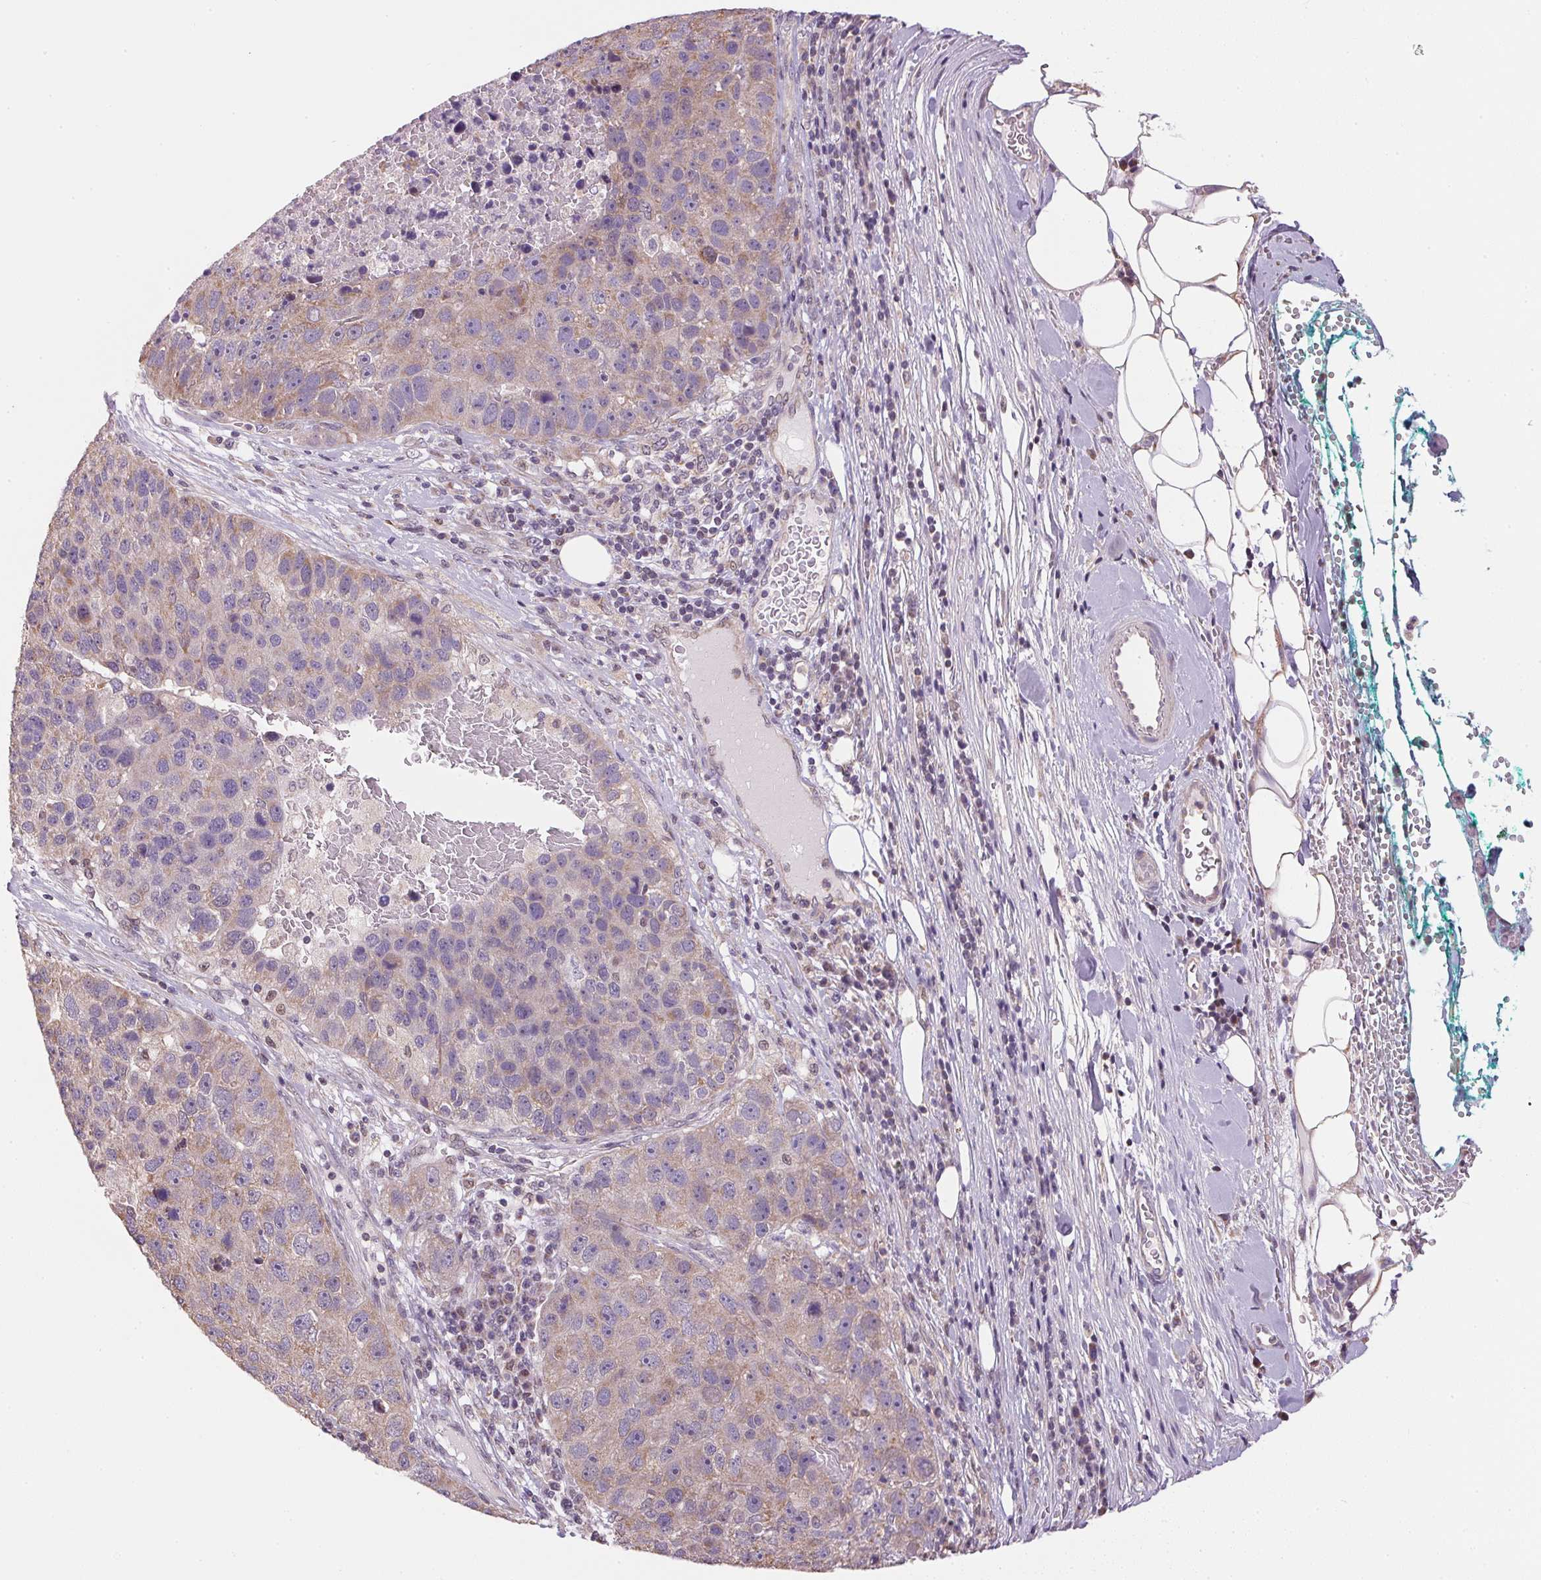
{"staining": {"intensity": "weak", "quantity": "25%-75%", "location": "cytoplasmic/membranous"}, "tissue": "pancreatic cancer", "cell_type": "Tumor cells", "image_type": "cancer", "snomed": [{"axis": "morphology", "description": "Adenocarcinoma, NOS"}, {"axis": "topography", "description": "Pancreas"}], "caption": "Immunohistochemistry (IHC) (DAB (3,3'-diaminobenzidine)) staining of pancreatic cancer shows weak cytoplasmic/membranous protein expression in about 25%-75% of tumor cells. (DAB (3,3'-diaminobenzidine) = brown stain, brightfield microscopy at high magnification).", "gene": "SC5D", "patient": {"sex": "female", "age": 61}}